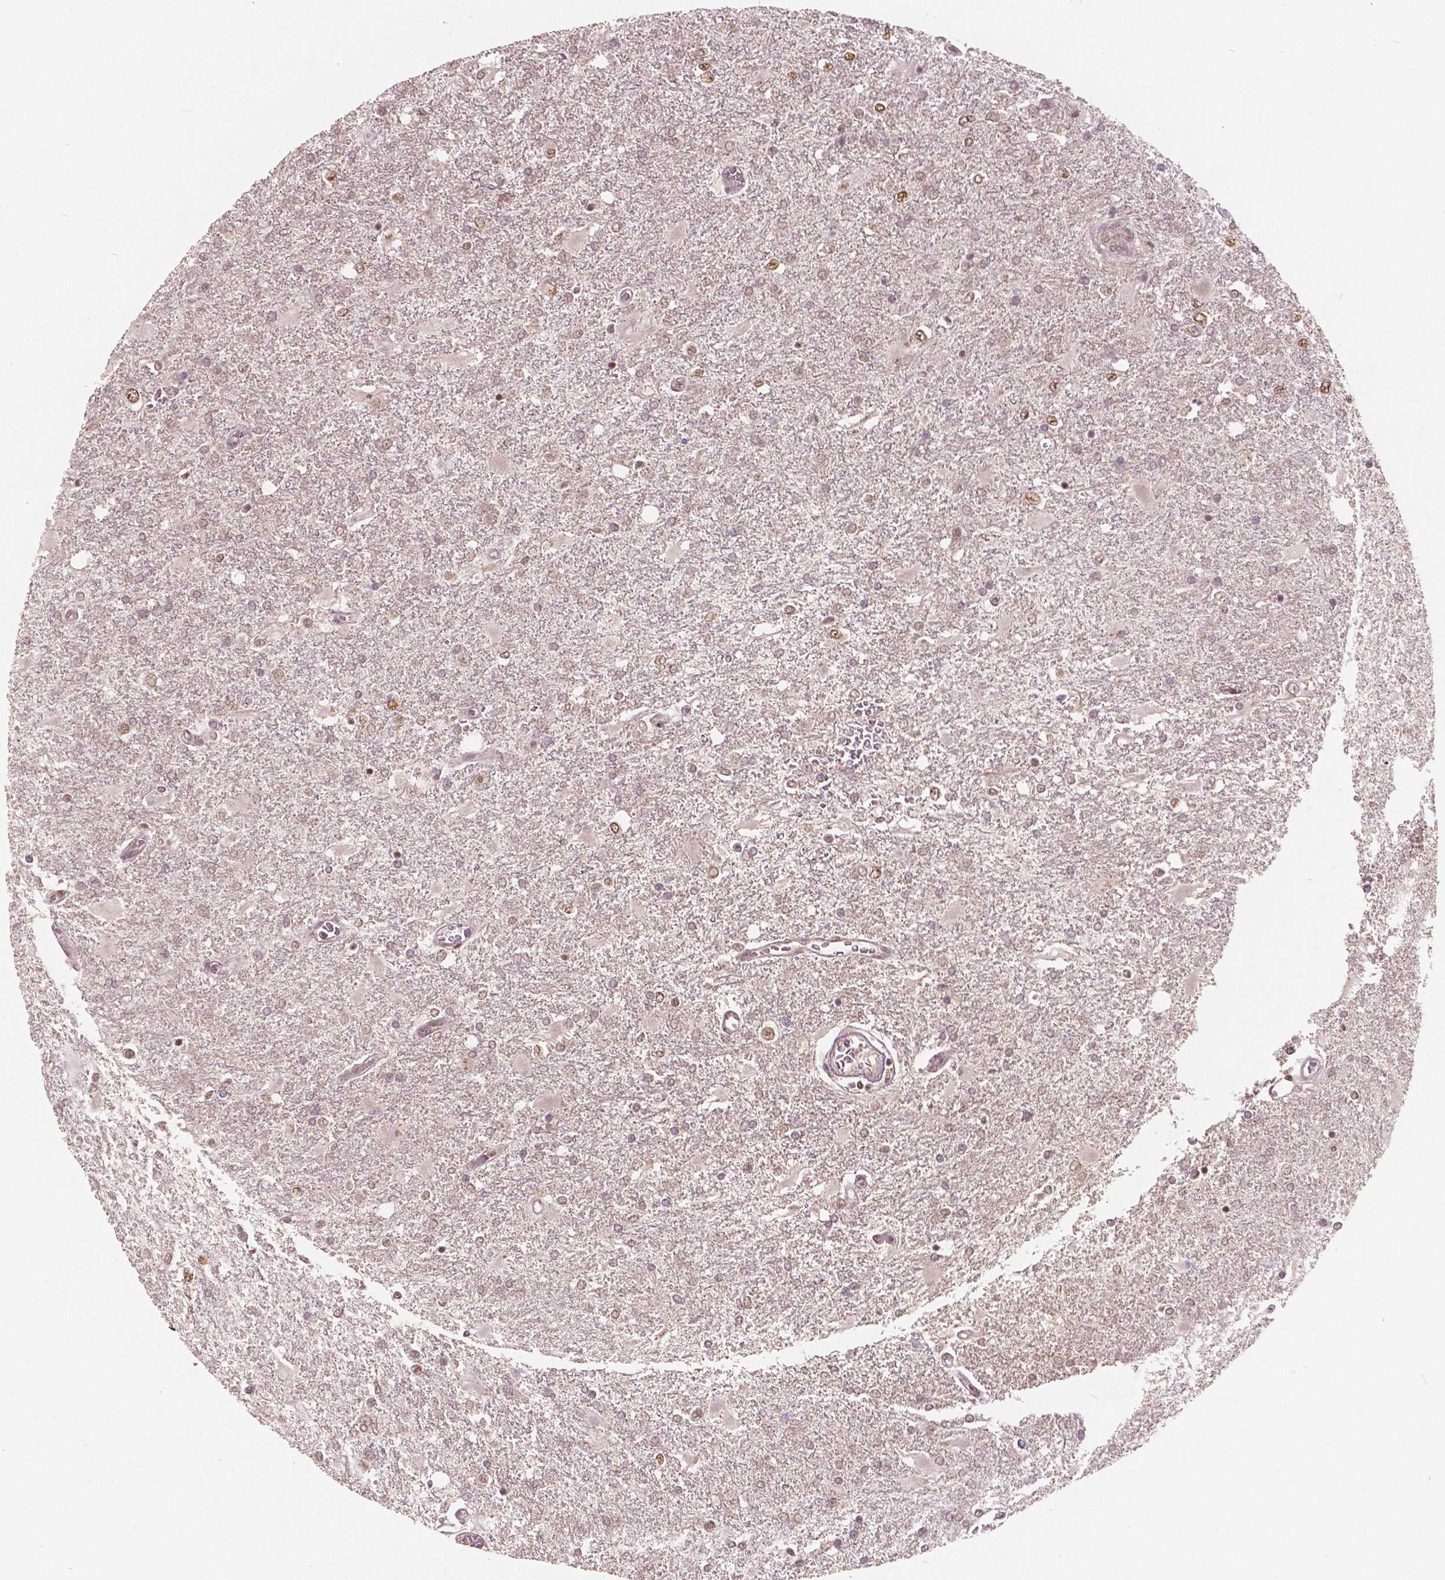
{"staining": {"intensity": "weak", "quantity": "25%-75%", "location": "nuclear"}, "tissue": "glioma", "cell_type": "Tumor cells", "image_type": "cancer", "snomed": [{"axis": "morphology", "description": "Glioma, malignant, High grade"}, {"axis": "topography", "description": "Cerebral cortex"}], "caption": "An IHC photomicrograph of neoplastic tissue is shown. Protein staining in brown shows weak nuclear positivity in malignant glioma (high-grade) within tumor cells. The staining was performed using DAB, with brown indicating positive protein expression. Nuclei are stained blue with hematoxylin.", "gene": "NSD2", "patient": {"sex": "male", "age": 79}}